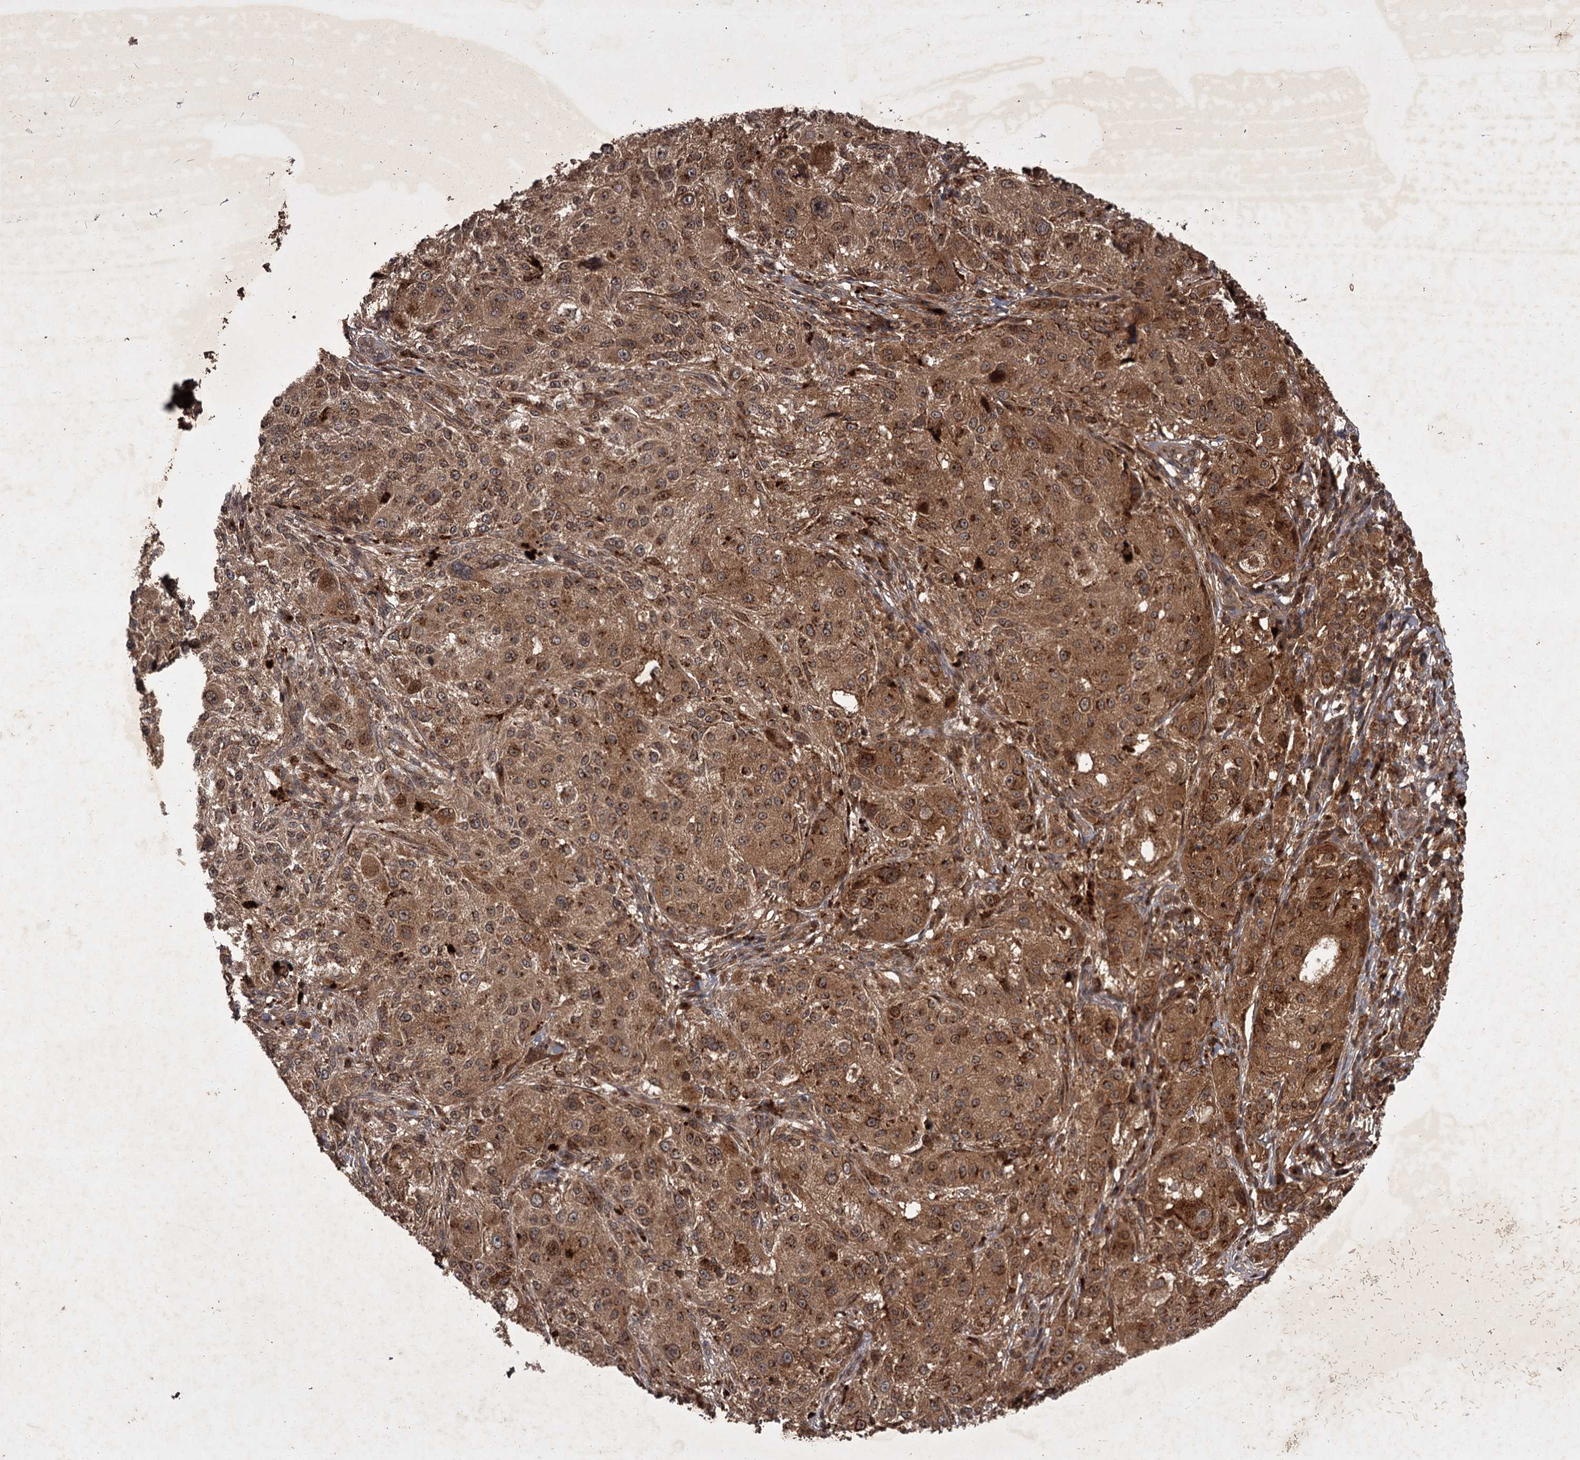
{"staining": {"intensity": "strong", "quantity": ">75%", "location": "cytoplasmic/membranous"}, "tissue": "melanoma", "cell_type": "Tumor cells", "image_type": "cancer", "snomed": [{"axis": "morphology", "description": "Necrosis, NOS"}, {"axis": "morphology", "description": "Malignant melanoma, NOS"}, {"axis": "topography", "description": "Skin"}], "caption": "A high-resolution photomicrograph shows immunohistochemistry (IHC) staining of malignant melanoma, which demonstrates strong cytoplasmic/membranous positivity in approximately >75% of tumor cells.", "gene": "TBC1D23", "patient": {"sex": "female", "age": 87}}